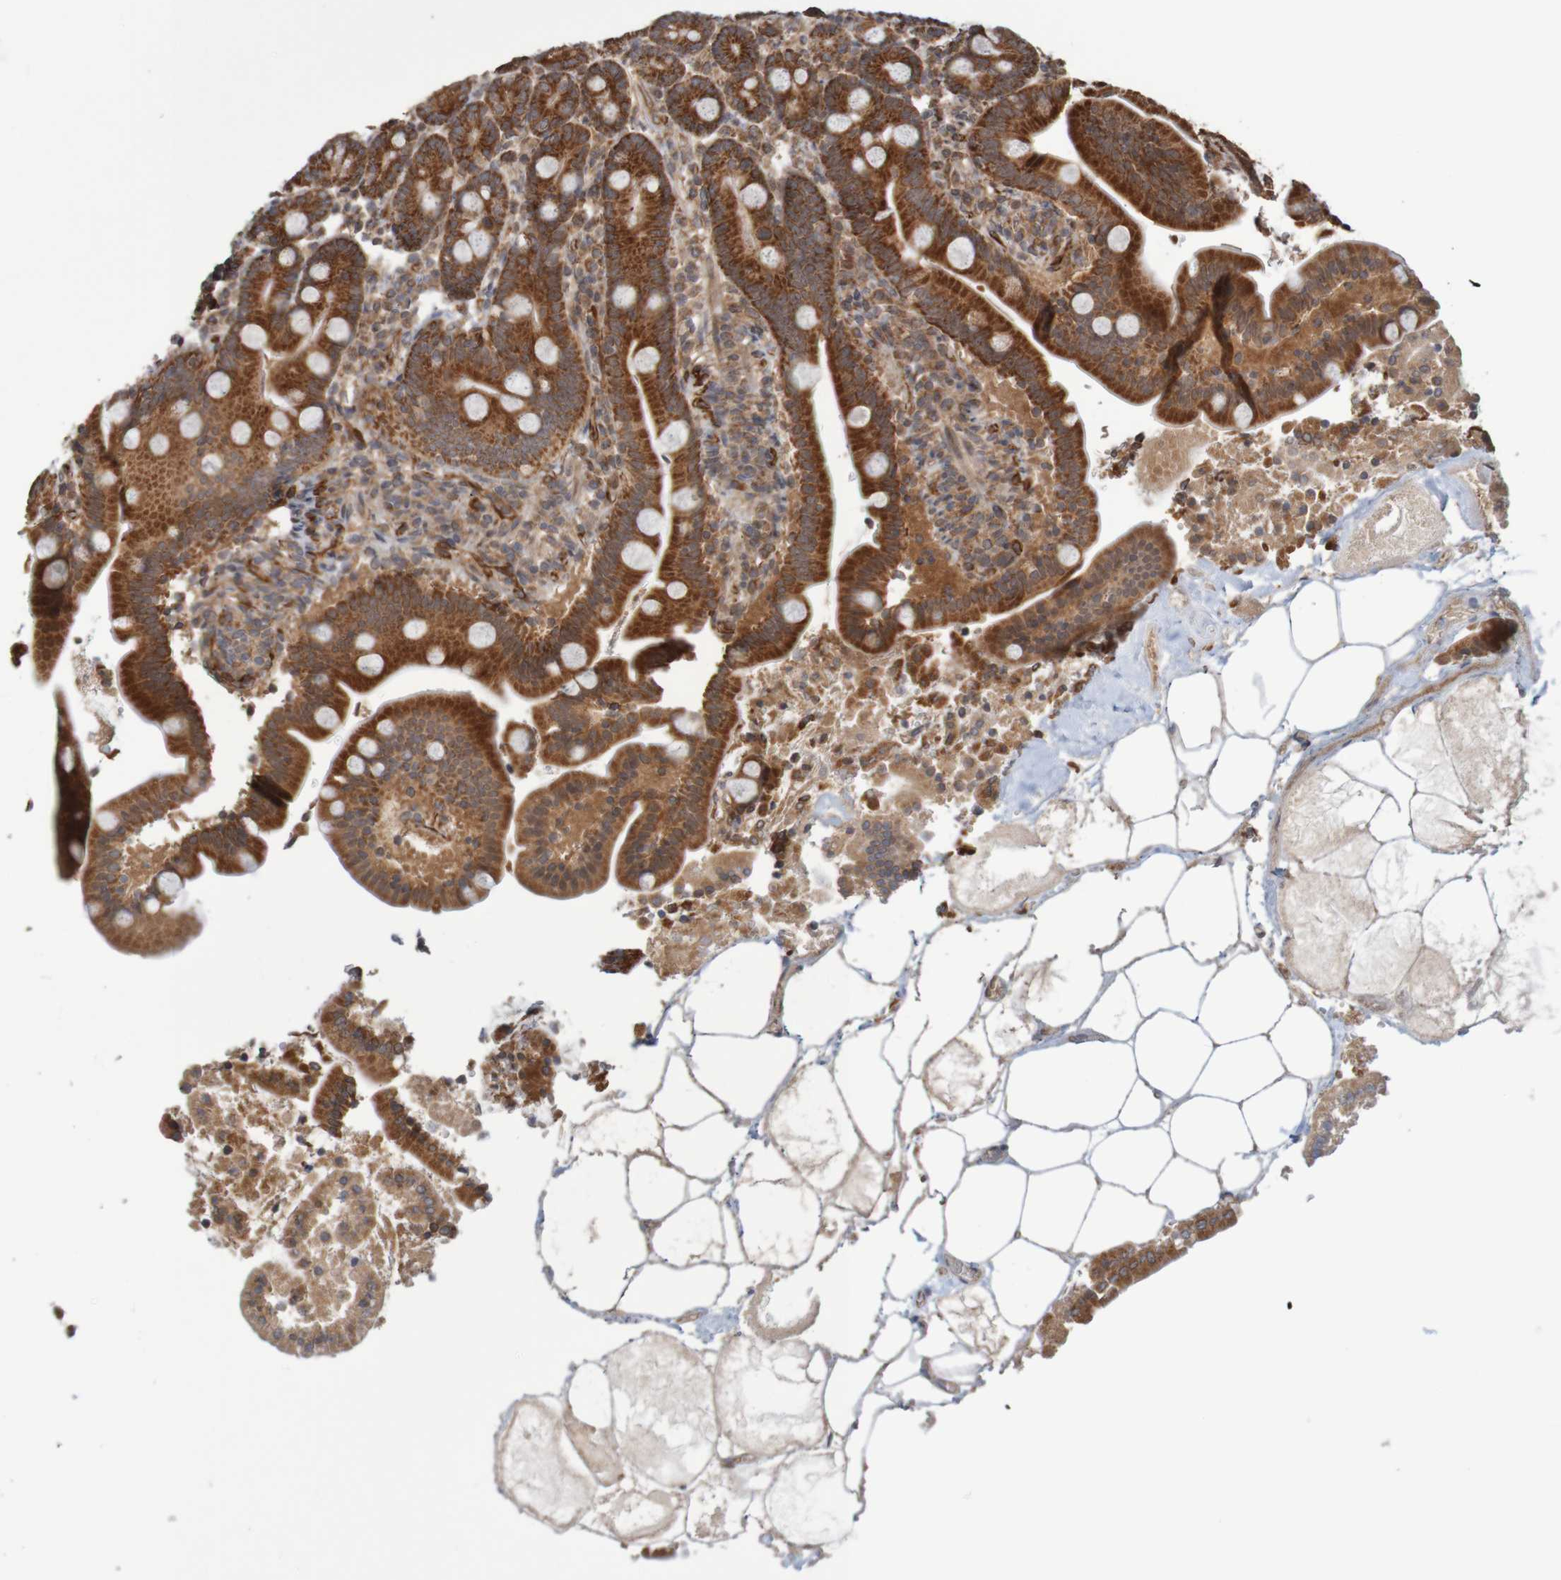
{"staining": {"intensity": "strong", "quantity": ">75%", "location": "cytoplasmic/membranous"}, "tissue": "duodenum", "cell_type": "Glandular cells", "image_type": "normal", "snomed": [{"axis": "morphology", "description": "Normal tissue, NOS"}, {"axis": "topography", "description": "Duodenum"}], "caption": "IHC (DAB) staining of benign duodenum shows strong cytoplasmic/membranous protein positivity in about >75% of glandular cells.", "gene": "MRPL52", "patient": {"sex": "male", "age": 54}}